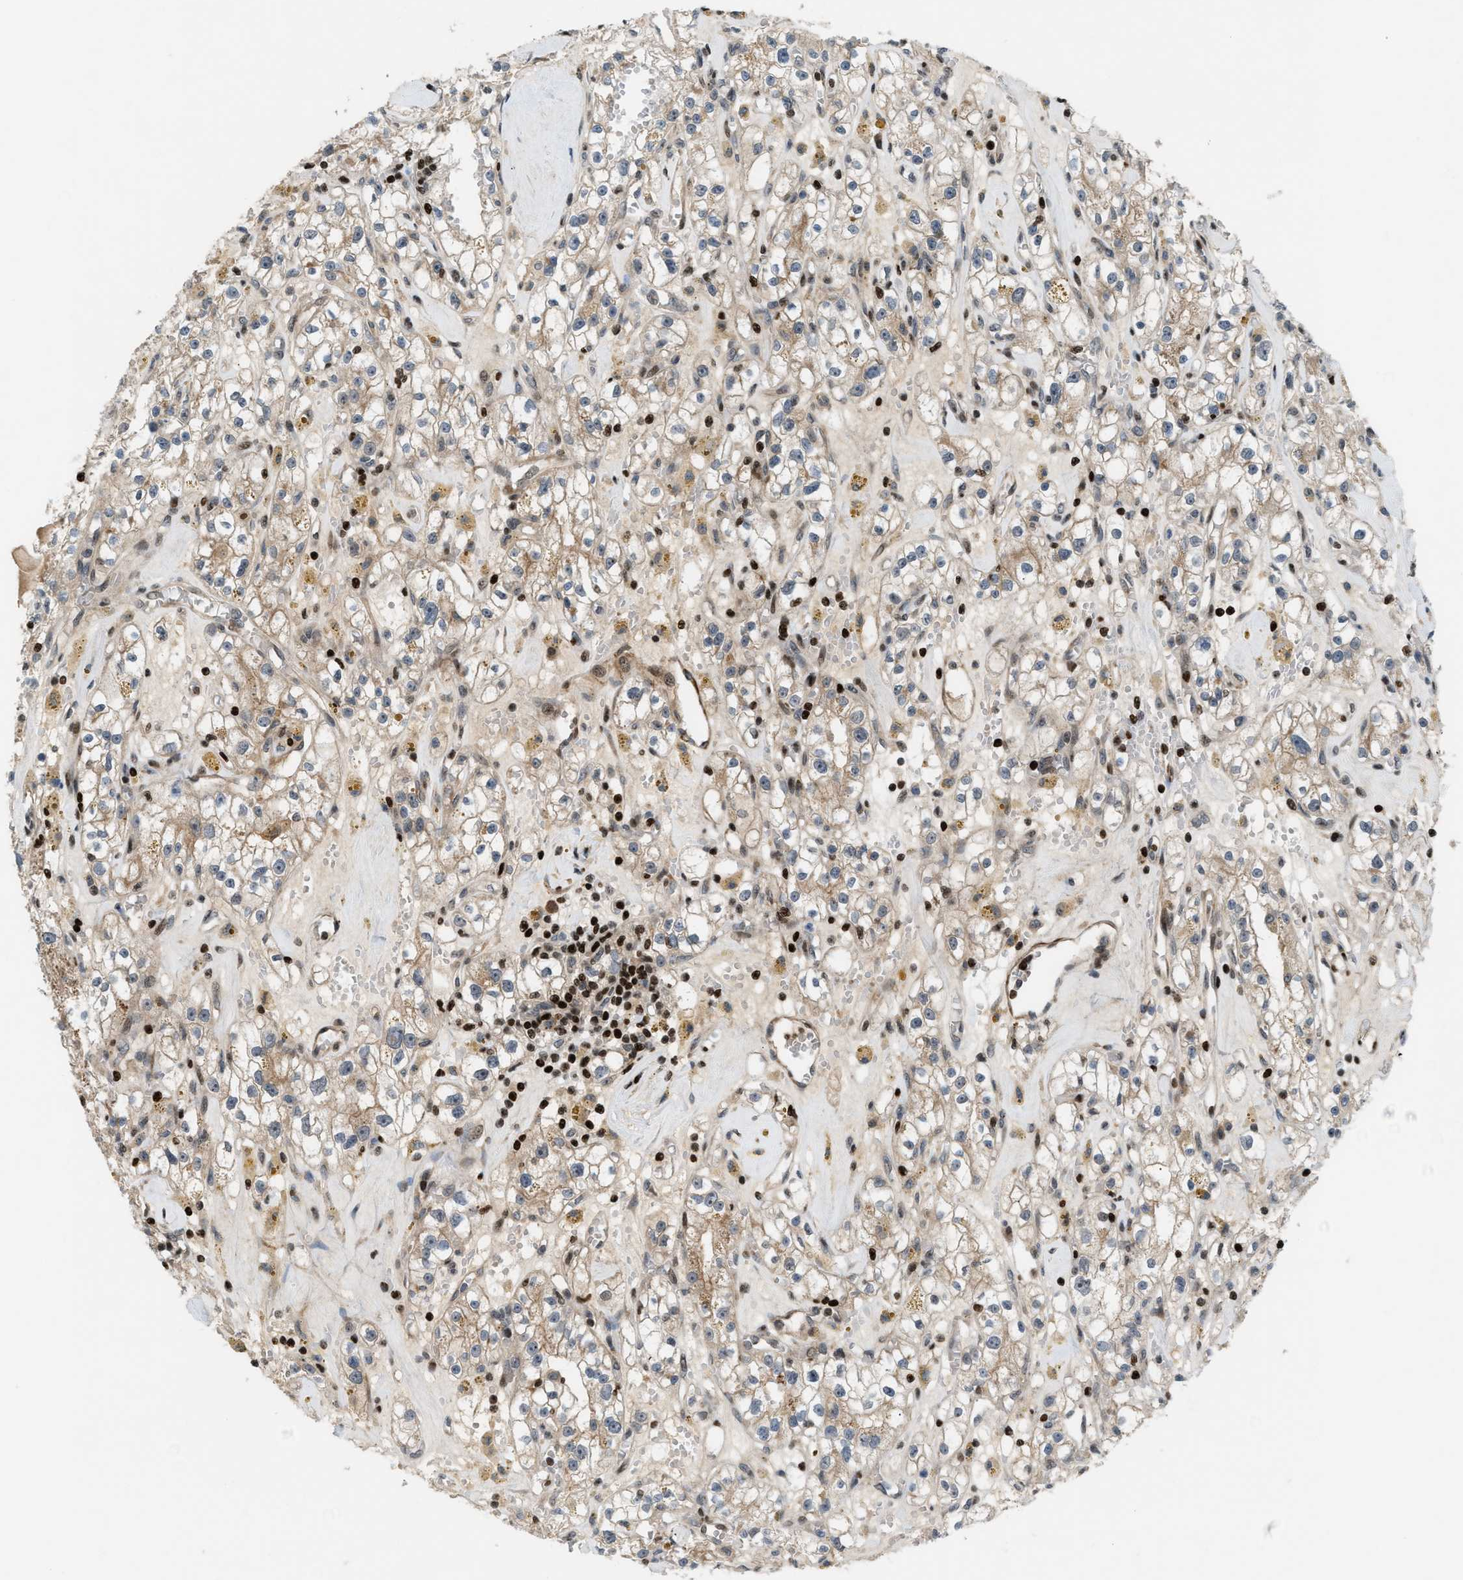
{"staining": {"intensity": "weak", "quantity": ">75%", "location": "cytoplasmic/membranous"}, "tissue": "renal cancer", "cell_type": "Tumor cells", "image_type": "cancer", "snomed": [{"axis": "morphology", "description": "Adenocarcinoma, NOS"}, {"axis": "topography", "description": "Kidney"}], "caption": "Renal cancer was stained to show a protein in brown. There is low levels of weak cytoplasmic/membranous expression in about >75% of tumor cells.", "gene": "ZNF276", "patient": {"sex": "male", "age": 56}}